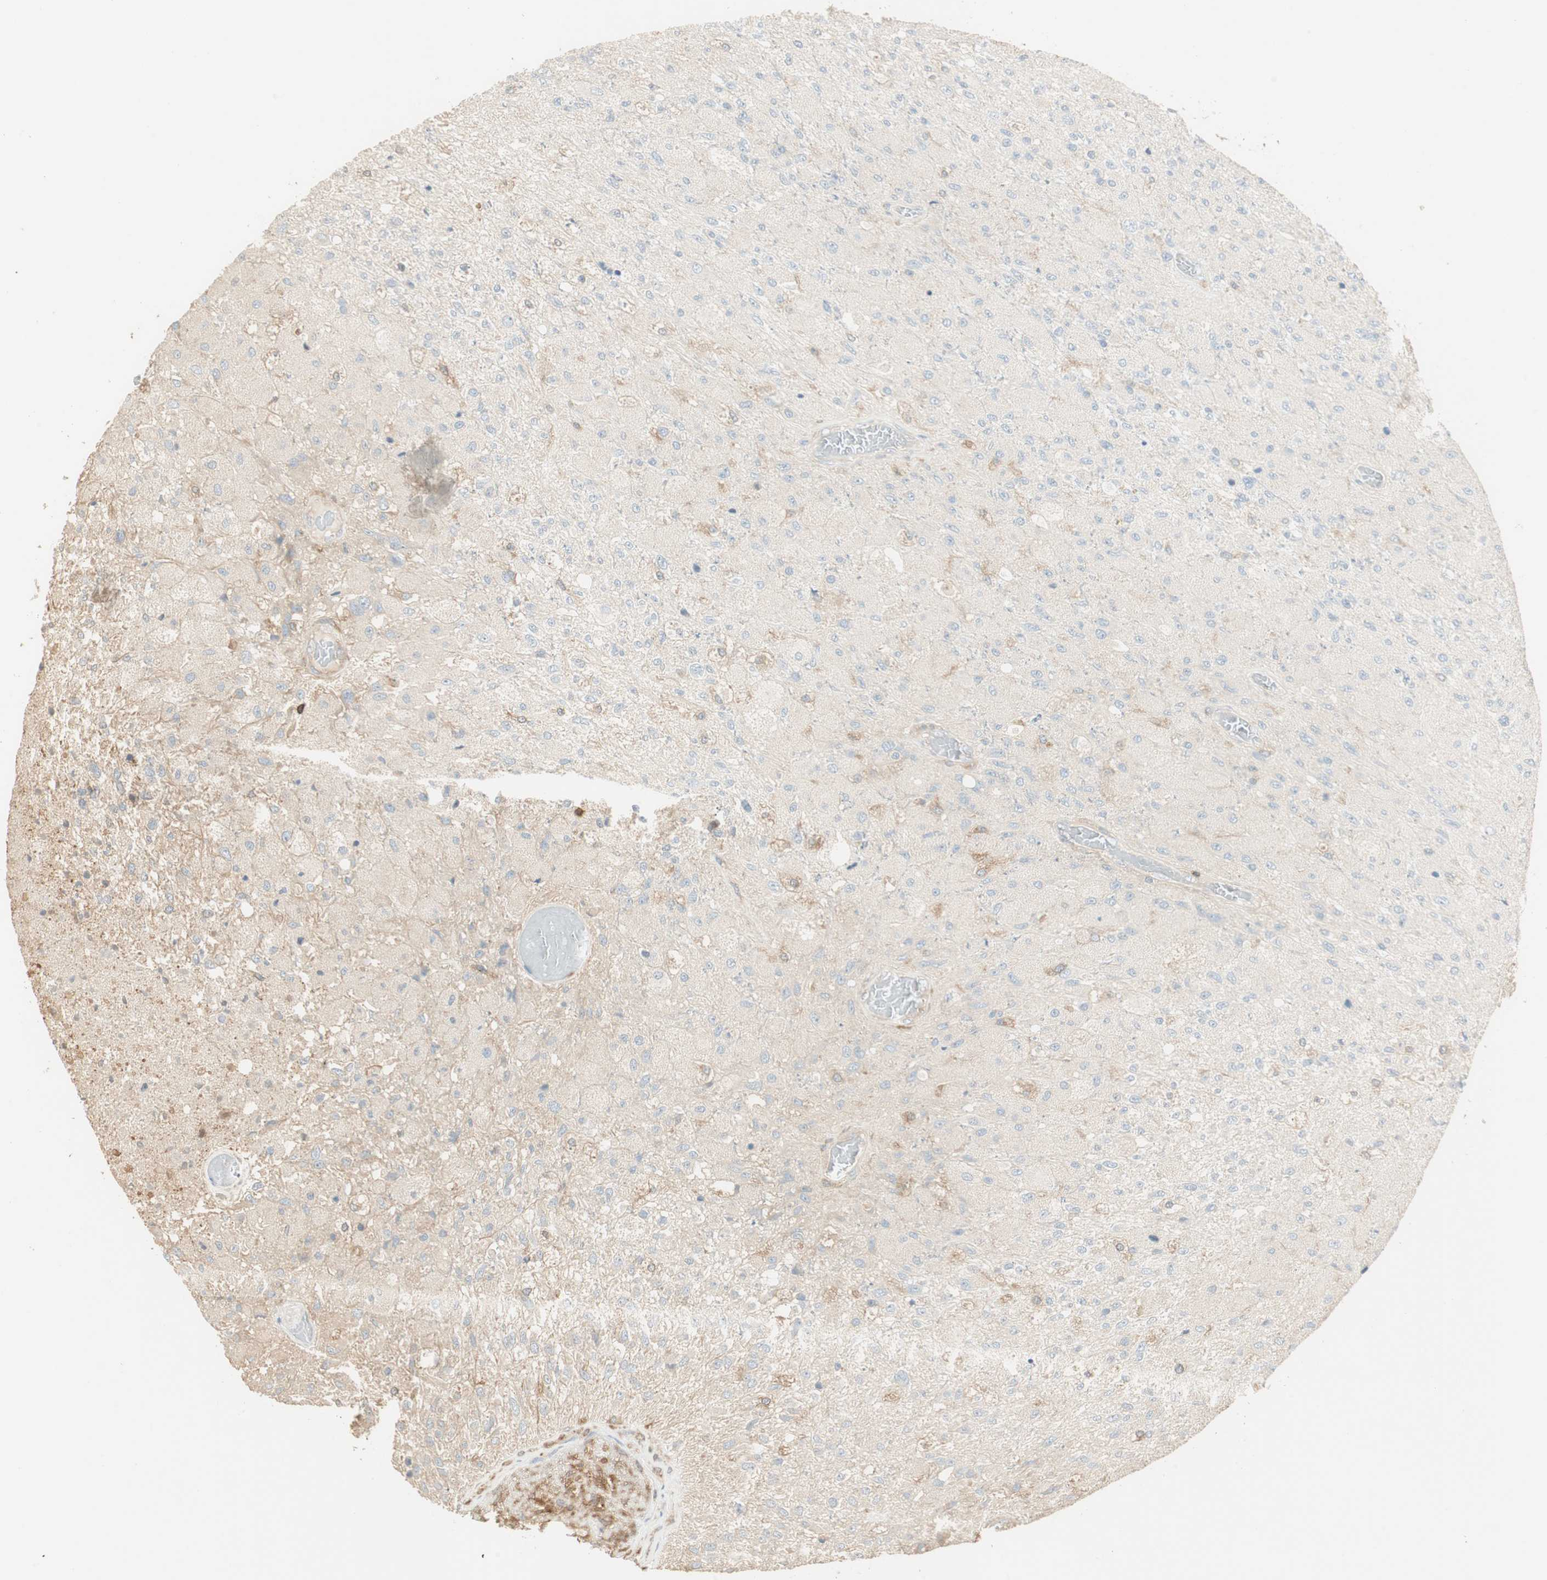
{"staining": {"intensity": "weak", "quantity": "<25%", "location": "cytoplasmic/membranous"}, "tissue": "glioma", "cell_type": "Tumor cells", "image_type": "cancer", "snomed": [{"axis": "morphology", "description": "Normal tissue, NOS"}, {"axis": "morphology", "description": "Glioma, malignant, High grade"}, {"axis": "topography", "description": "Cerebral cortex"}], "caption": "IHC micrograph of neoplastic tissue: malignant high-grade glioma stained with DAB (3,3'-diaminobenzidine) shows no significant protein positivity in tumor cells. The staining was performed using DAB to visualize the protein expression in brown, while the nuclei were stained in blue with hematoxylin (Magnification: 20x).", "gene": "CRLF3", "patient": {"sex": "male", "age": 77}}